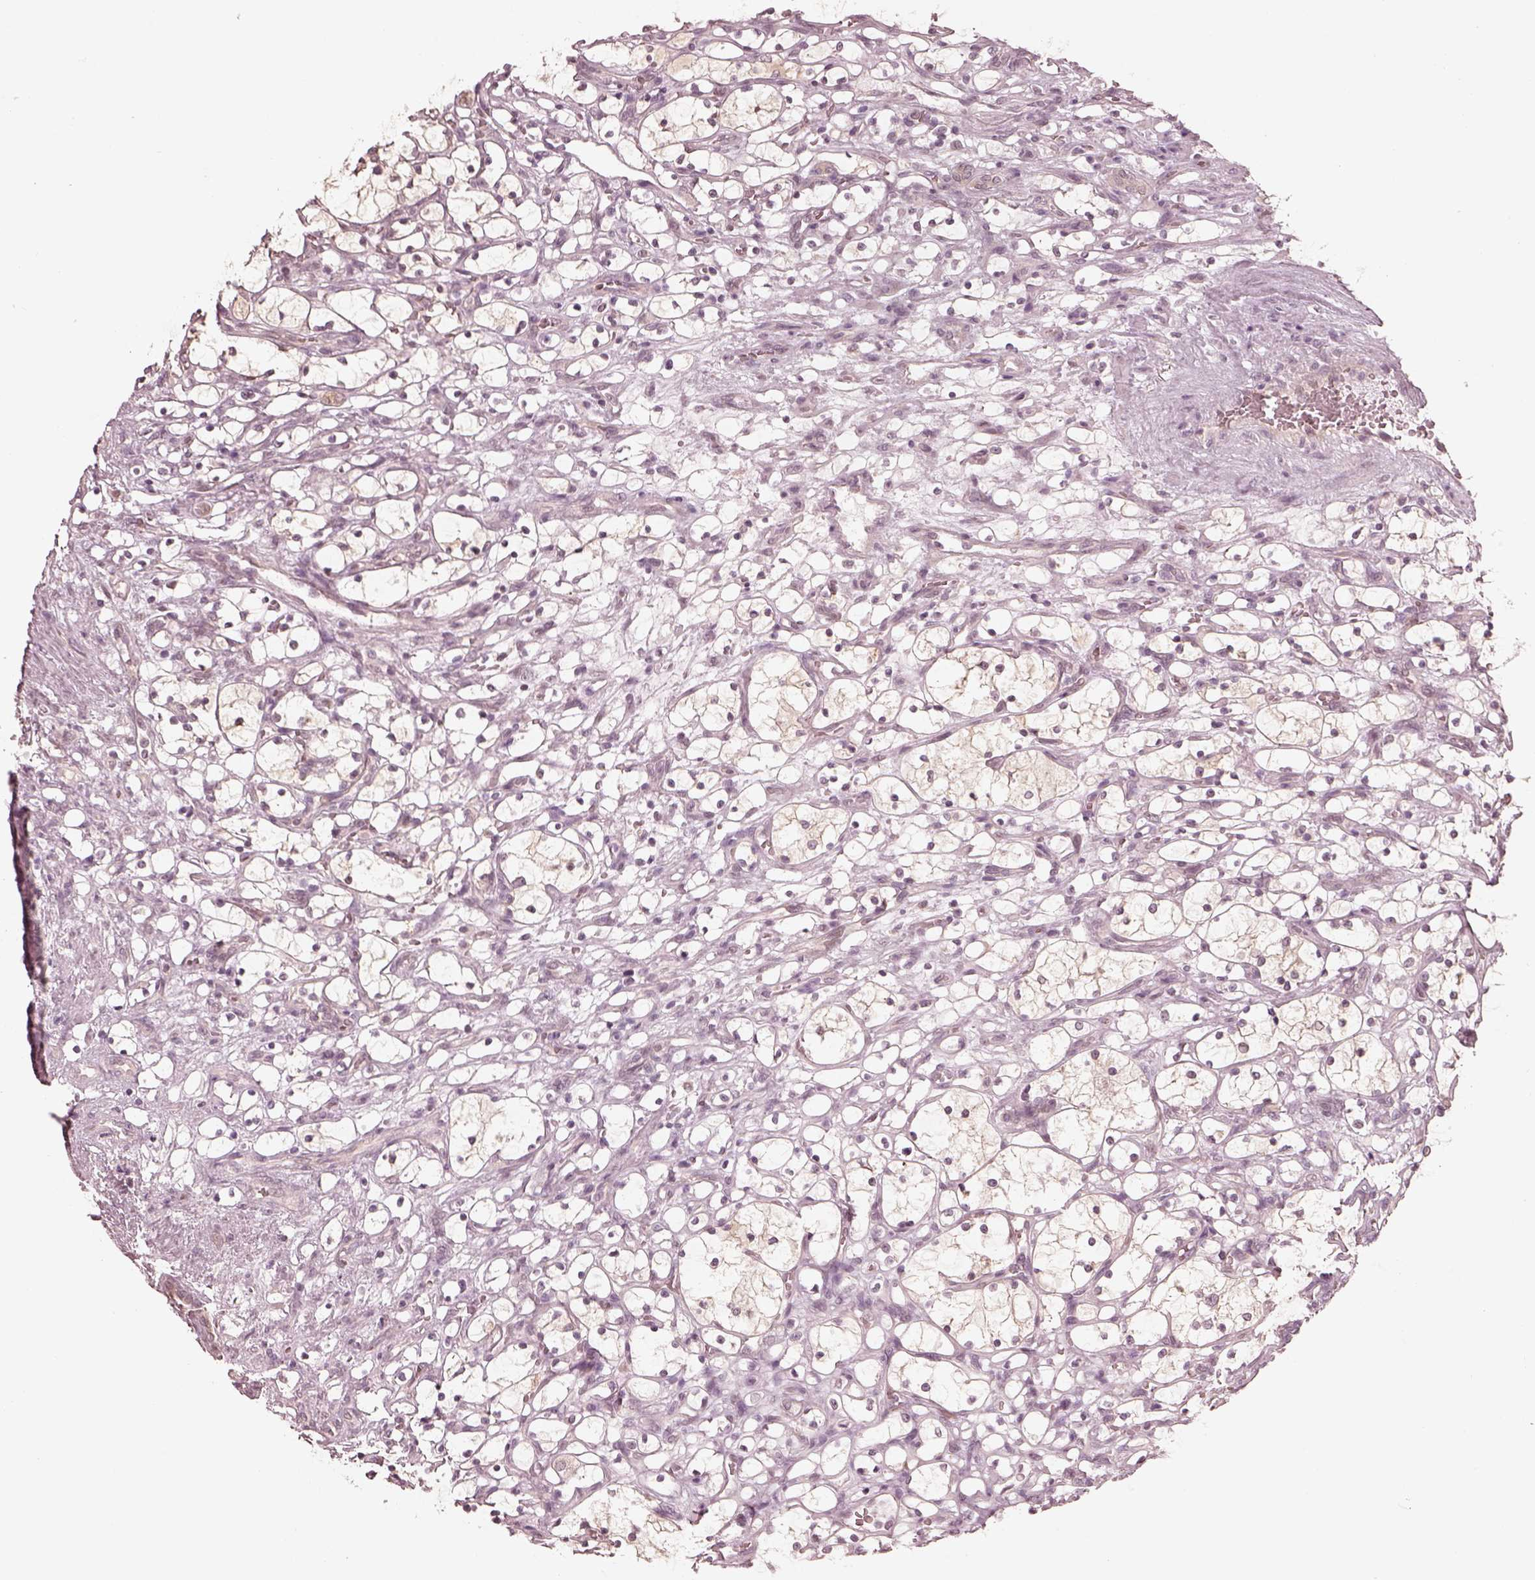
{"staining": {"intensity": "negative", "quantity": "none", "location": "none"}, "tissue": "renal cancer", "cell_type": "Tumor cells", "image_type": "cancer", "snomed": [{"axis": "morphology", "description": "Adenocarcinoma, NOS"}, {"axis": "topography", "description": "Kidney"}], "caption": "DAB (3,3'-diaminobenzidine) immunohistochemical staining of renal adenocarcinoma demonstrates no significant positivity in tumor cells. (DAB (3,3'-diaminobenzidine) immunohistochemistry visualized using brightfield microscopy, high magnification).", "gene": "IQCB1", "patient": {"sex": "female", "age": 69}}